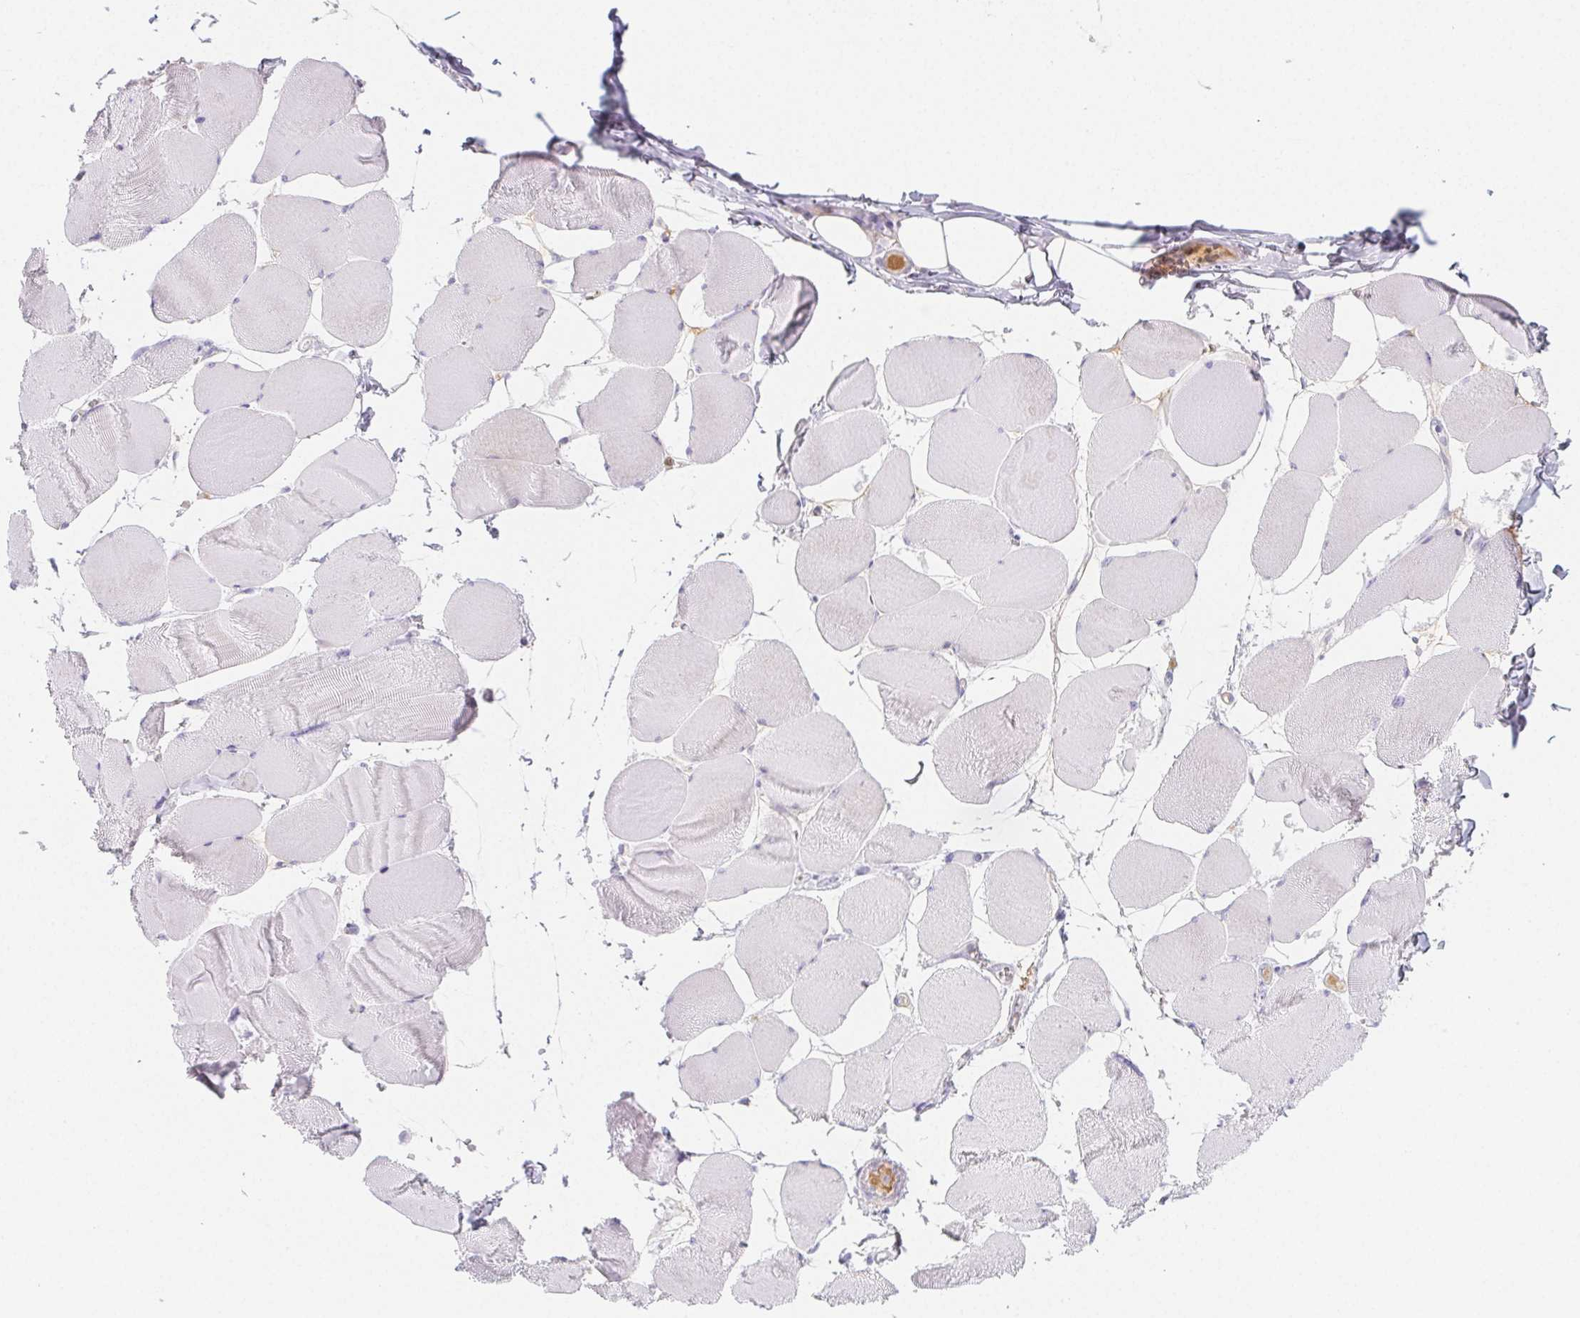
{"staining": {"intensity": "negative", "quantity": "none", "location": "none"}, "tissue": "skeletal muscle", "cell_type": "Myocytes", "image_type": "normal", "snomed": [{"axis": "morphology", "description": "Normal tissue, NOS"}, {"axis": "topography", "description": "Skeletal muscle"}], "caption": "A high-resolution histopathology image shows immunohistochemistry staining of benign skeletal muscle, which reveals no significant positivity in myocytes.", "gene": "ITIH2", "patient": {"sex": "female", "age": 75}}